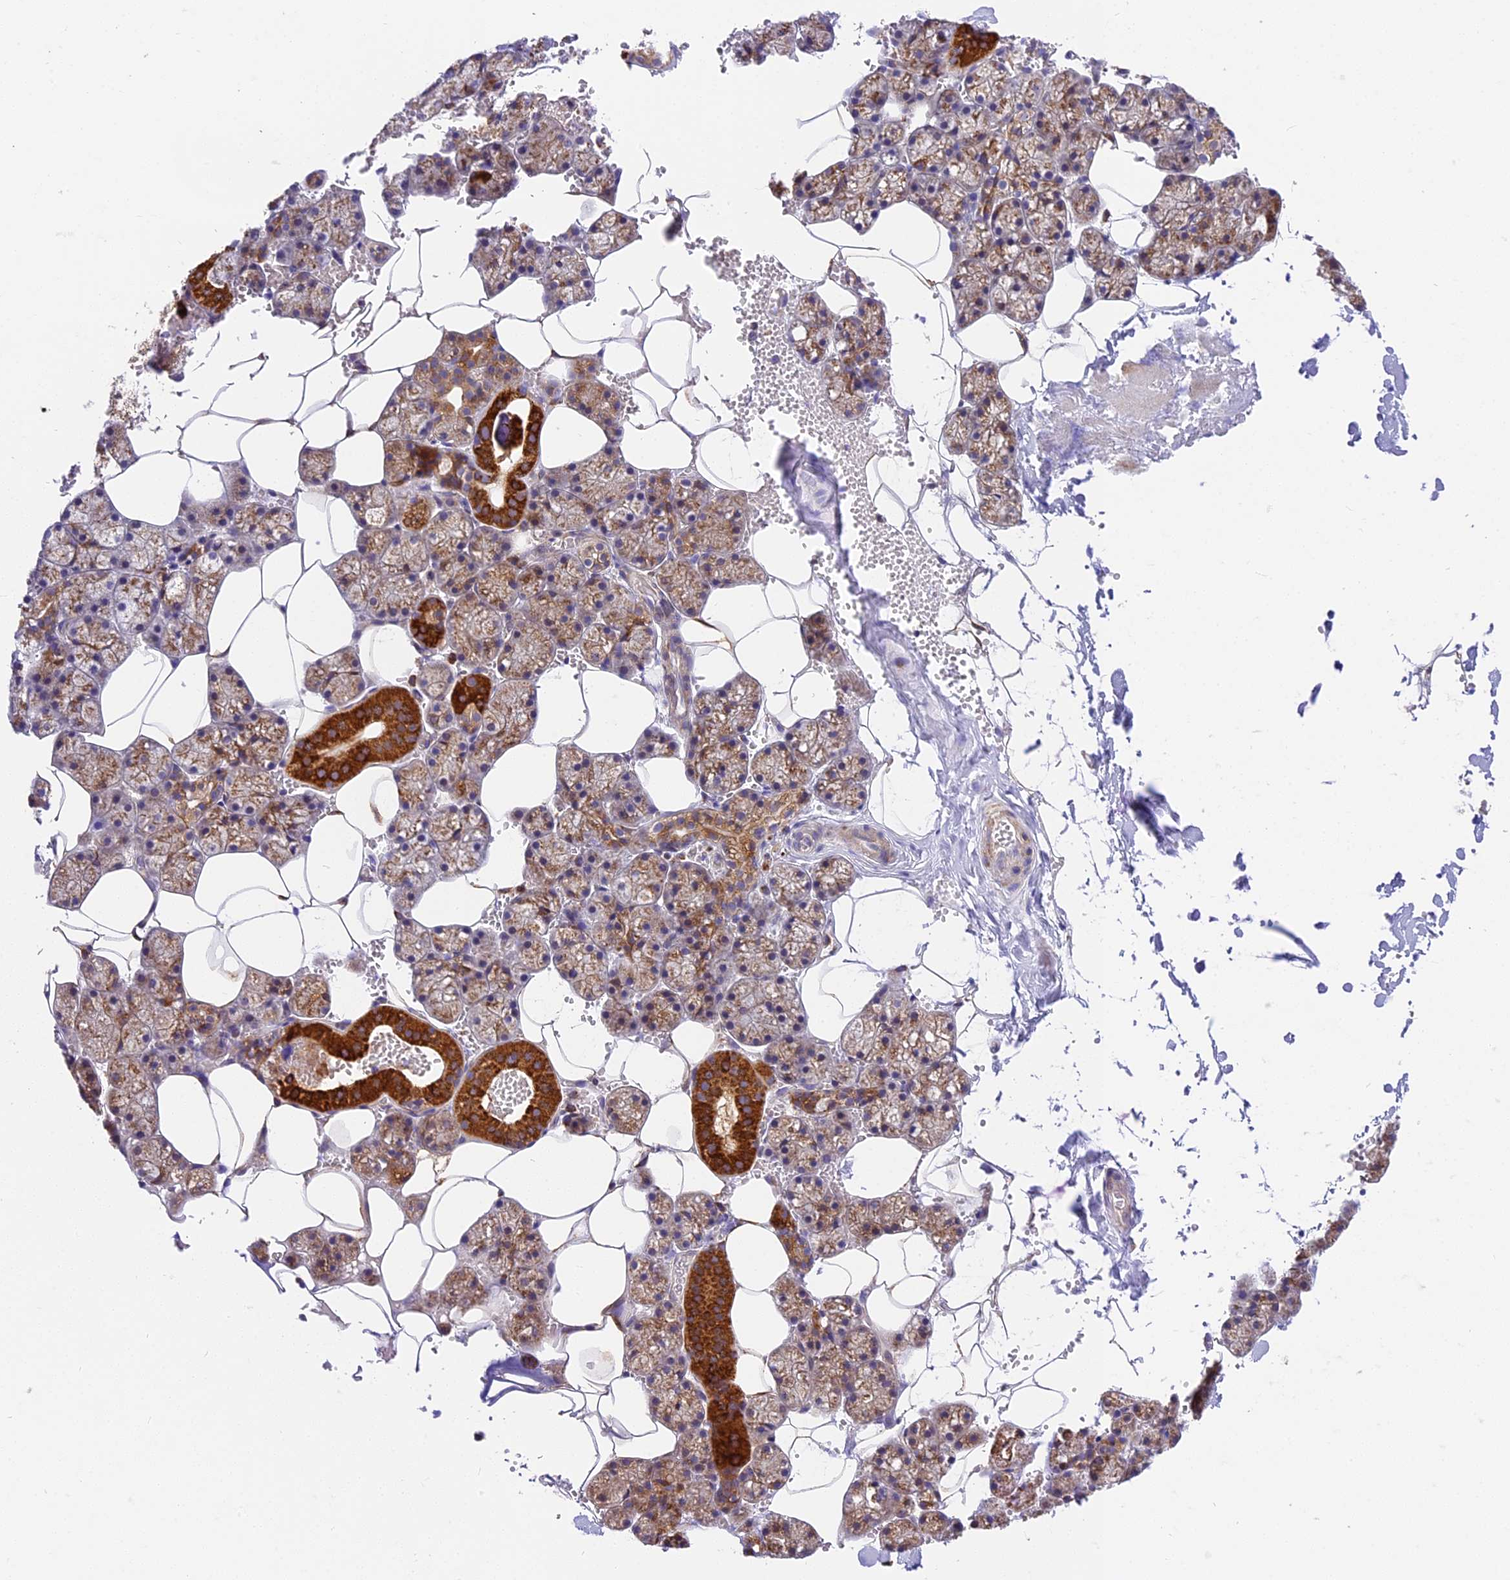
{"staining": {"intensity": "strong", "quantity": "25%-75%", "location": "cytoplasmic/membranous"}, "tissue": "salivary gland", "cell_type": "Glandular cells", "image_type": "normal", "snomed": [{"axis": "morphology", "description": "Normal tissue, NOS"}, {"axis": "topography", "description": "Salivary gland"}], "caption": "Salivary gland stained for a protein shows strong cytoplasmic/membranous positivity in glandular cells. (Brightfield microscopy of DAB IHC at high magnification).", "gene": "MRAS", "patient": {"sex": "male", "age": 62}}